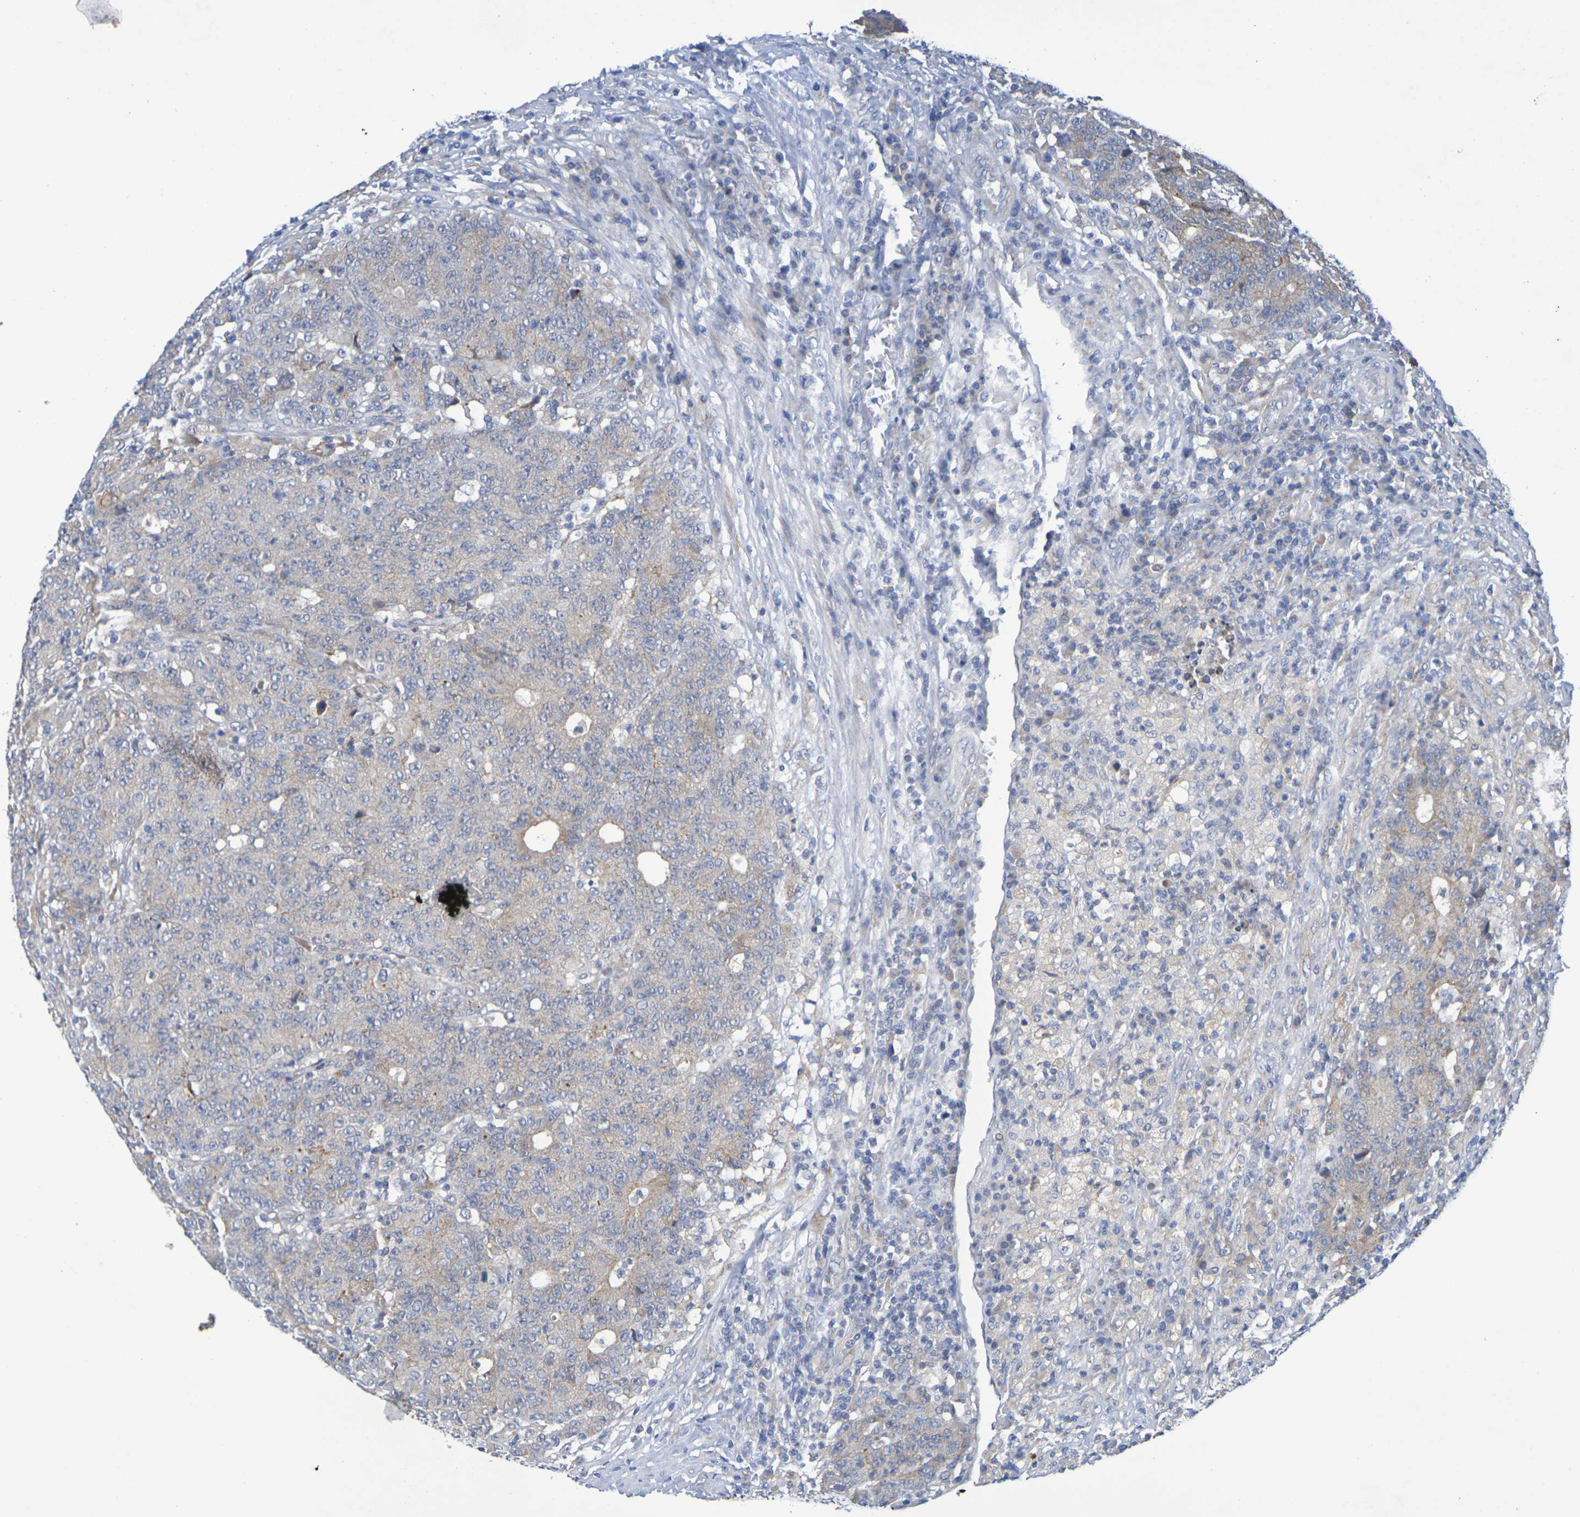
{"staining": {"intensity": "moderate", "quantity": "25%-75%", "location": "cytoplasmic/membranous"}, "tissue": "colorectal cancer", "cell_type": "Tumor cells", "image_type": "cancer", "snomed": [{"axis": "morphology", "description": "Normal tissue, NOS"}, {"axis": "morphology", "description": "Adenocarcinoma, NOS"}, {"axis": "topography", "description": "Colon"}], "caption": "Colorectal adenocarcinoma stained for a protein exhibits moderate cytoplasmic/membranous positivity in tumor cells.", "gene": "SDC4", "patient": {"sex": "female", "age": 75}}